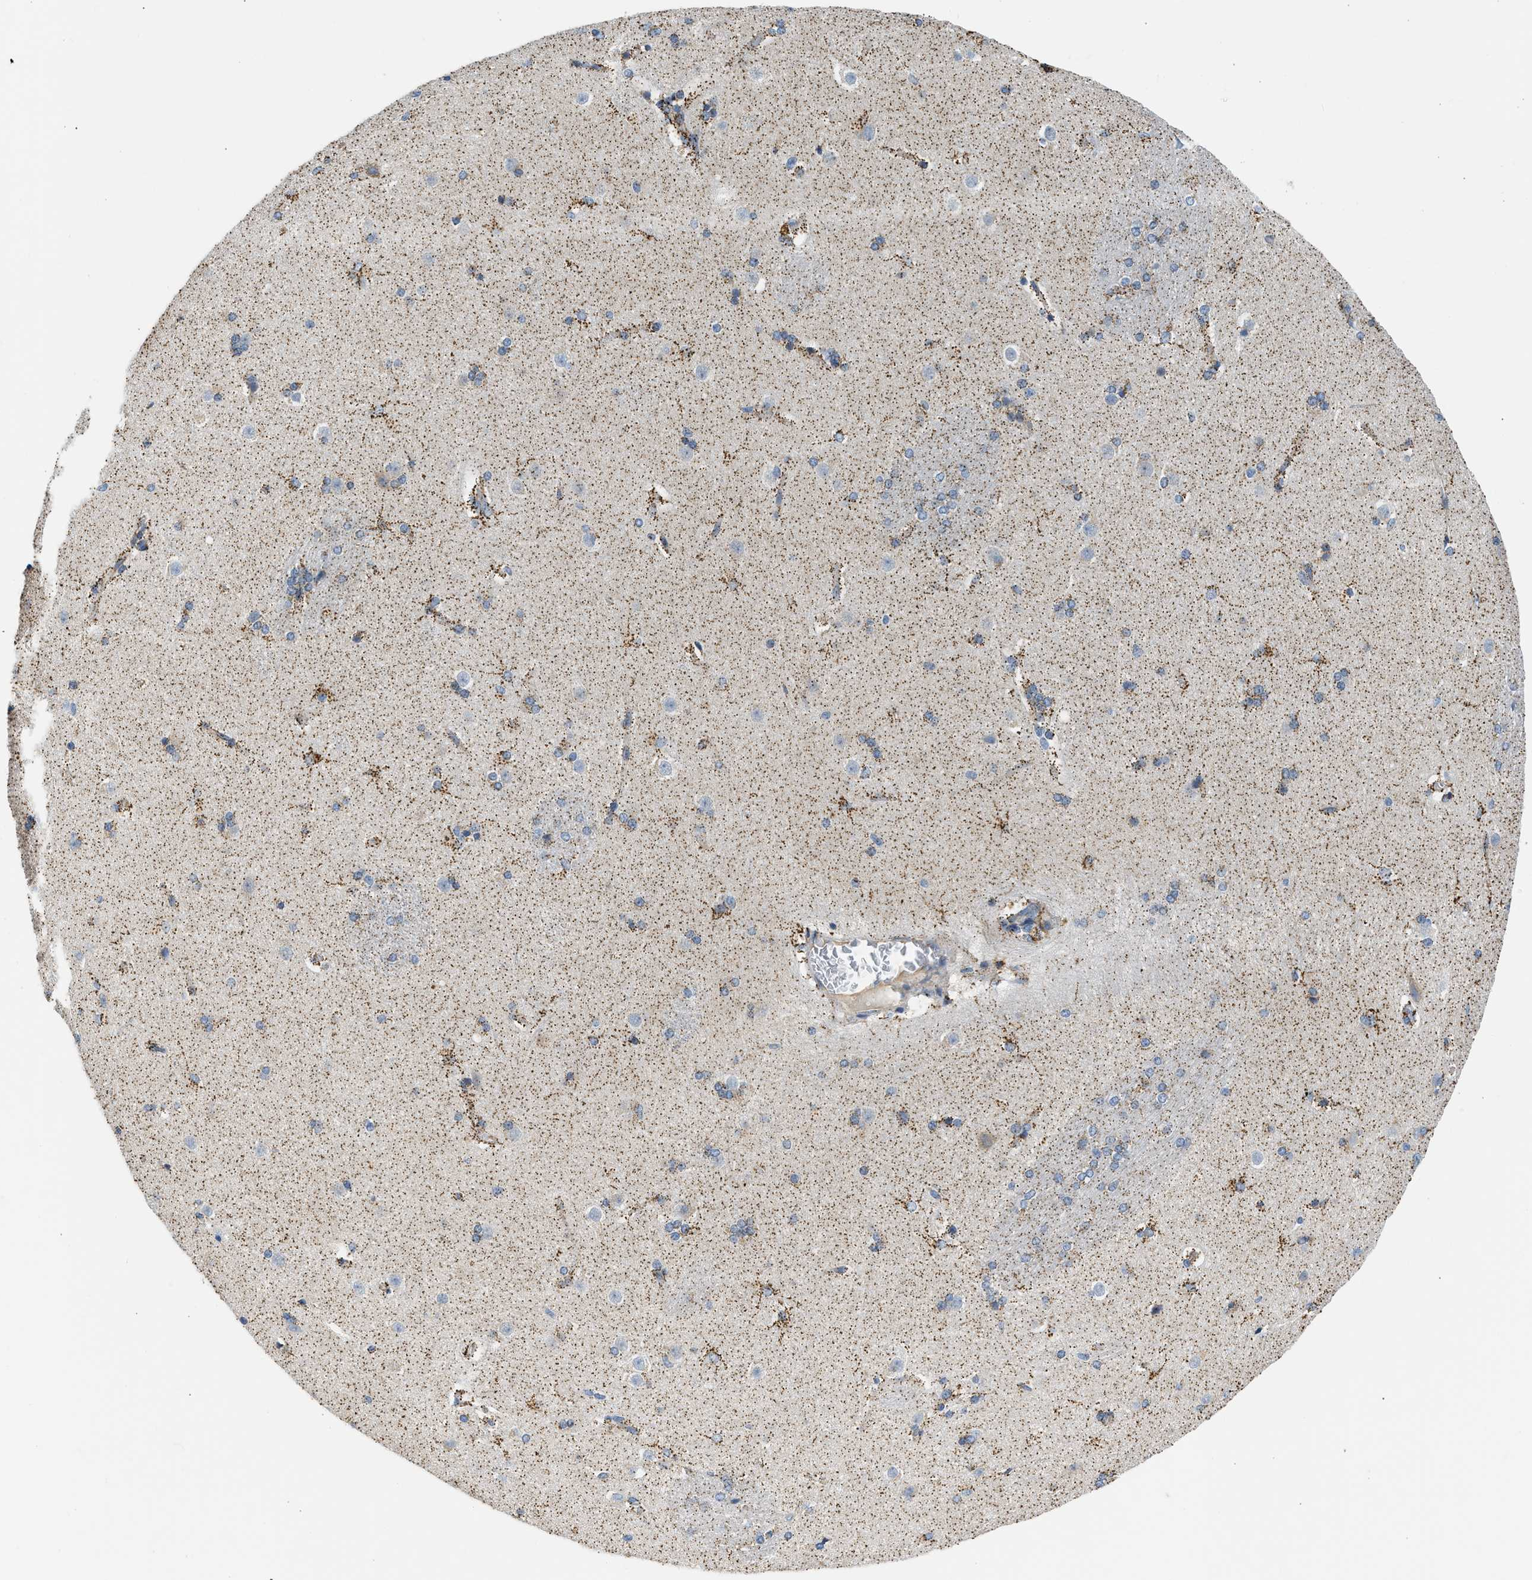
{"staining": {"intensity": "moderate", "quantity": "25%-75%", "location": "cytoplasmic/membranous"}, "tissue": "caudate", "cell_type": "Glial cells", "image_type": "normal", "snomed": [{"axis": "morphology", "description": "Normal tissue, NOS"}, {"axis": "topography", "description": "Lateral ventricle wall"}], "caption": "IHC (DAB (3,3'-diaminobenzidine)) staining of normal caudate shows moderate cytoplasmic/membranous protein expression in about 25%-75% of glial cells. Using DAB (3,3'-diaminobenzidine) (brown) and hematoxylin (blue) stains, captured at high magnification using brightfield microscopy.", "gene": "CAMKK2", "patient": {"sex": "female", "age": 19}}